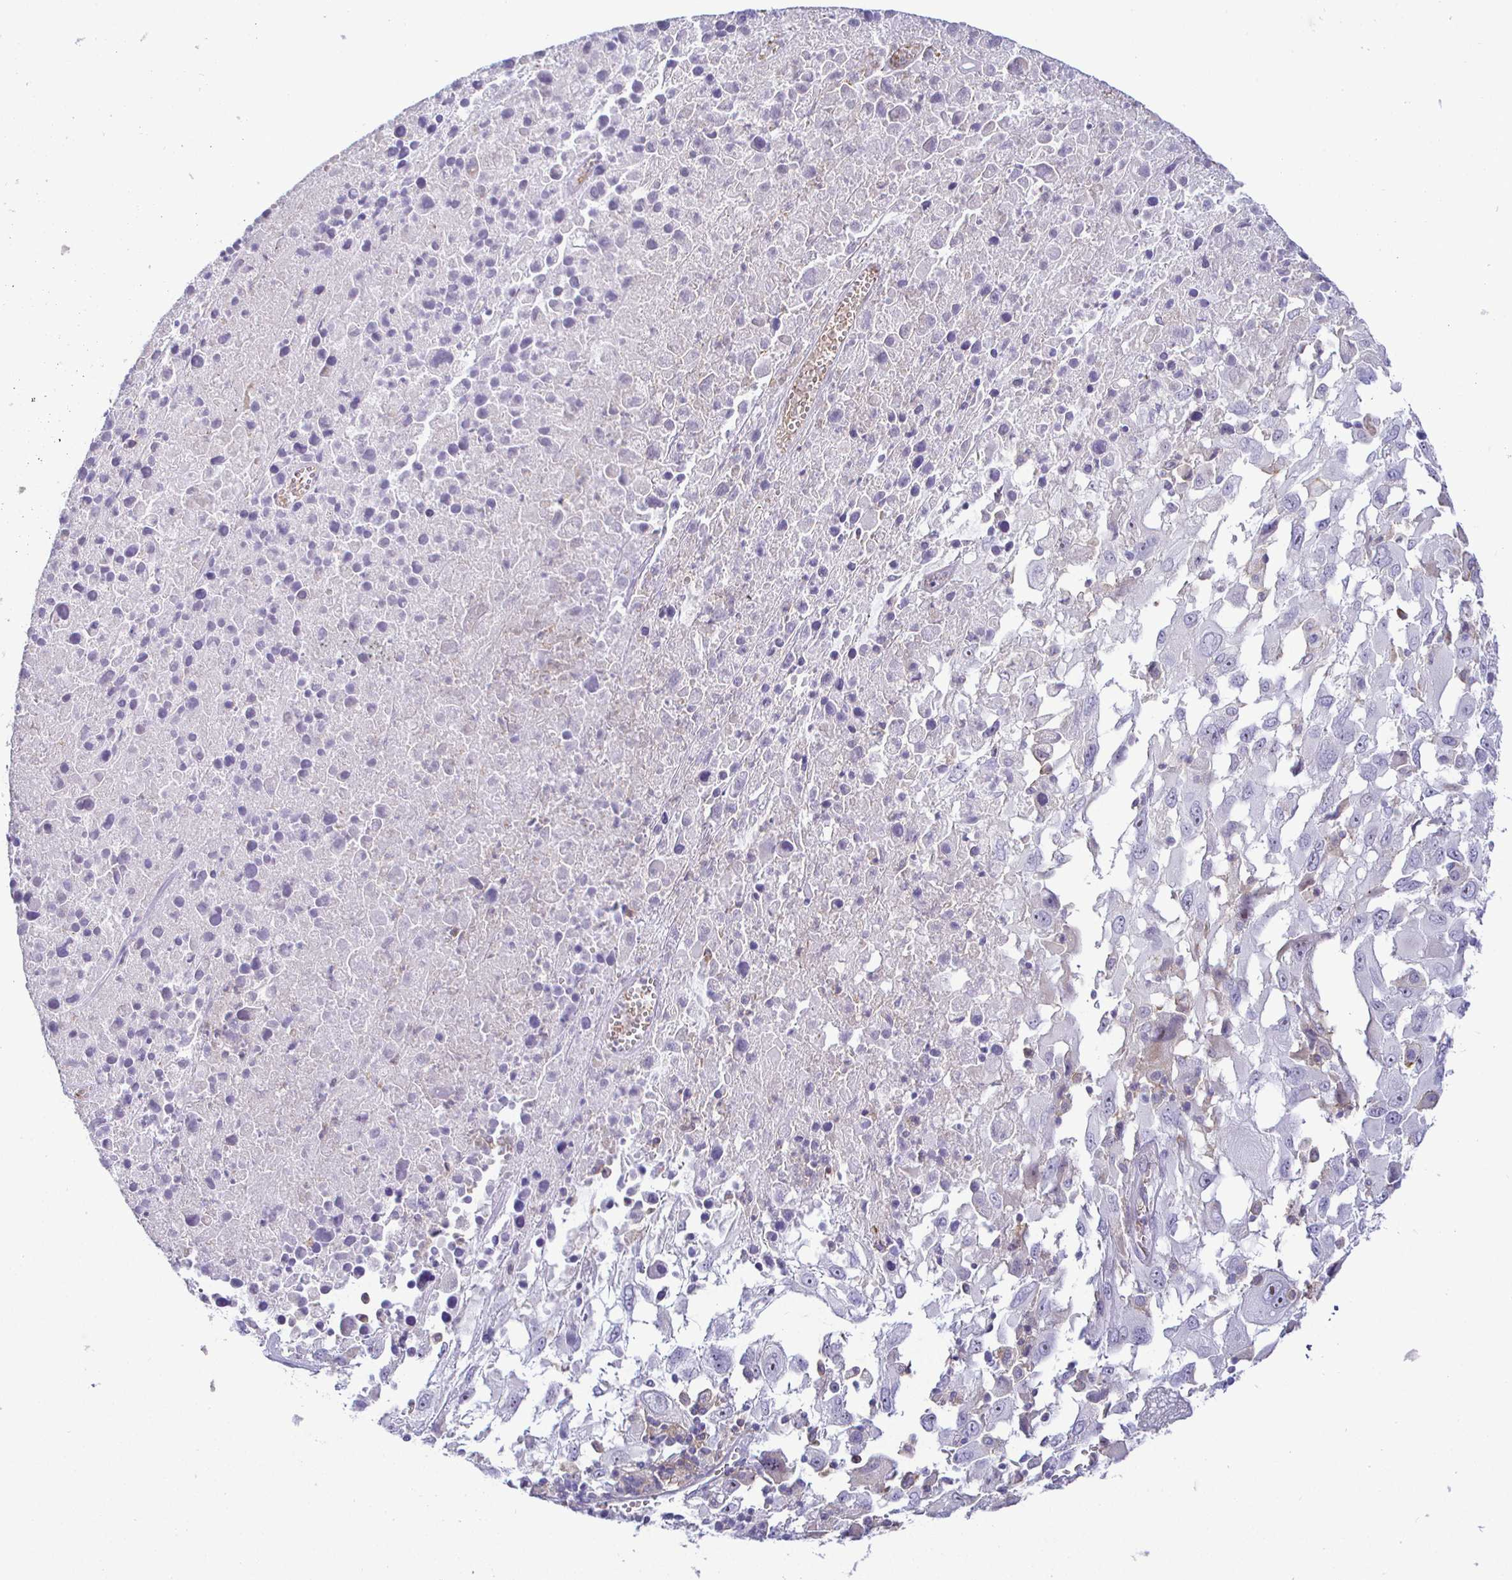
{"staining": {"intensity": "negative", "quantity": "none", "location": "none"}, "tissue": "melanoma", "cell_type": "Tumor cells", "image_type": "cancer", "snomed": [{"axis": "morphology", "description": "Malignant melanoma, Metastatic site"}, {"axis": "topography", "description": "Soft tissue"}], "caption": "Immunohistochemical staining of melanoma reveals no significant staining in tumor cells. (DAB (3,3'-diaminobenzidine) immunohistochemistry visualized using brightfield microscopy, high magnification).", "gene": "SIRPA", "patient": {"sex": "male", "age": 50}}